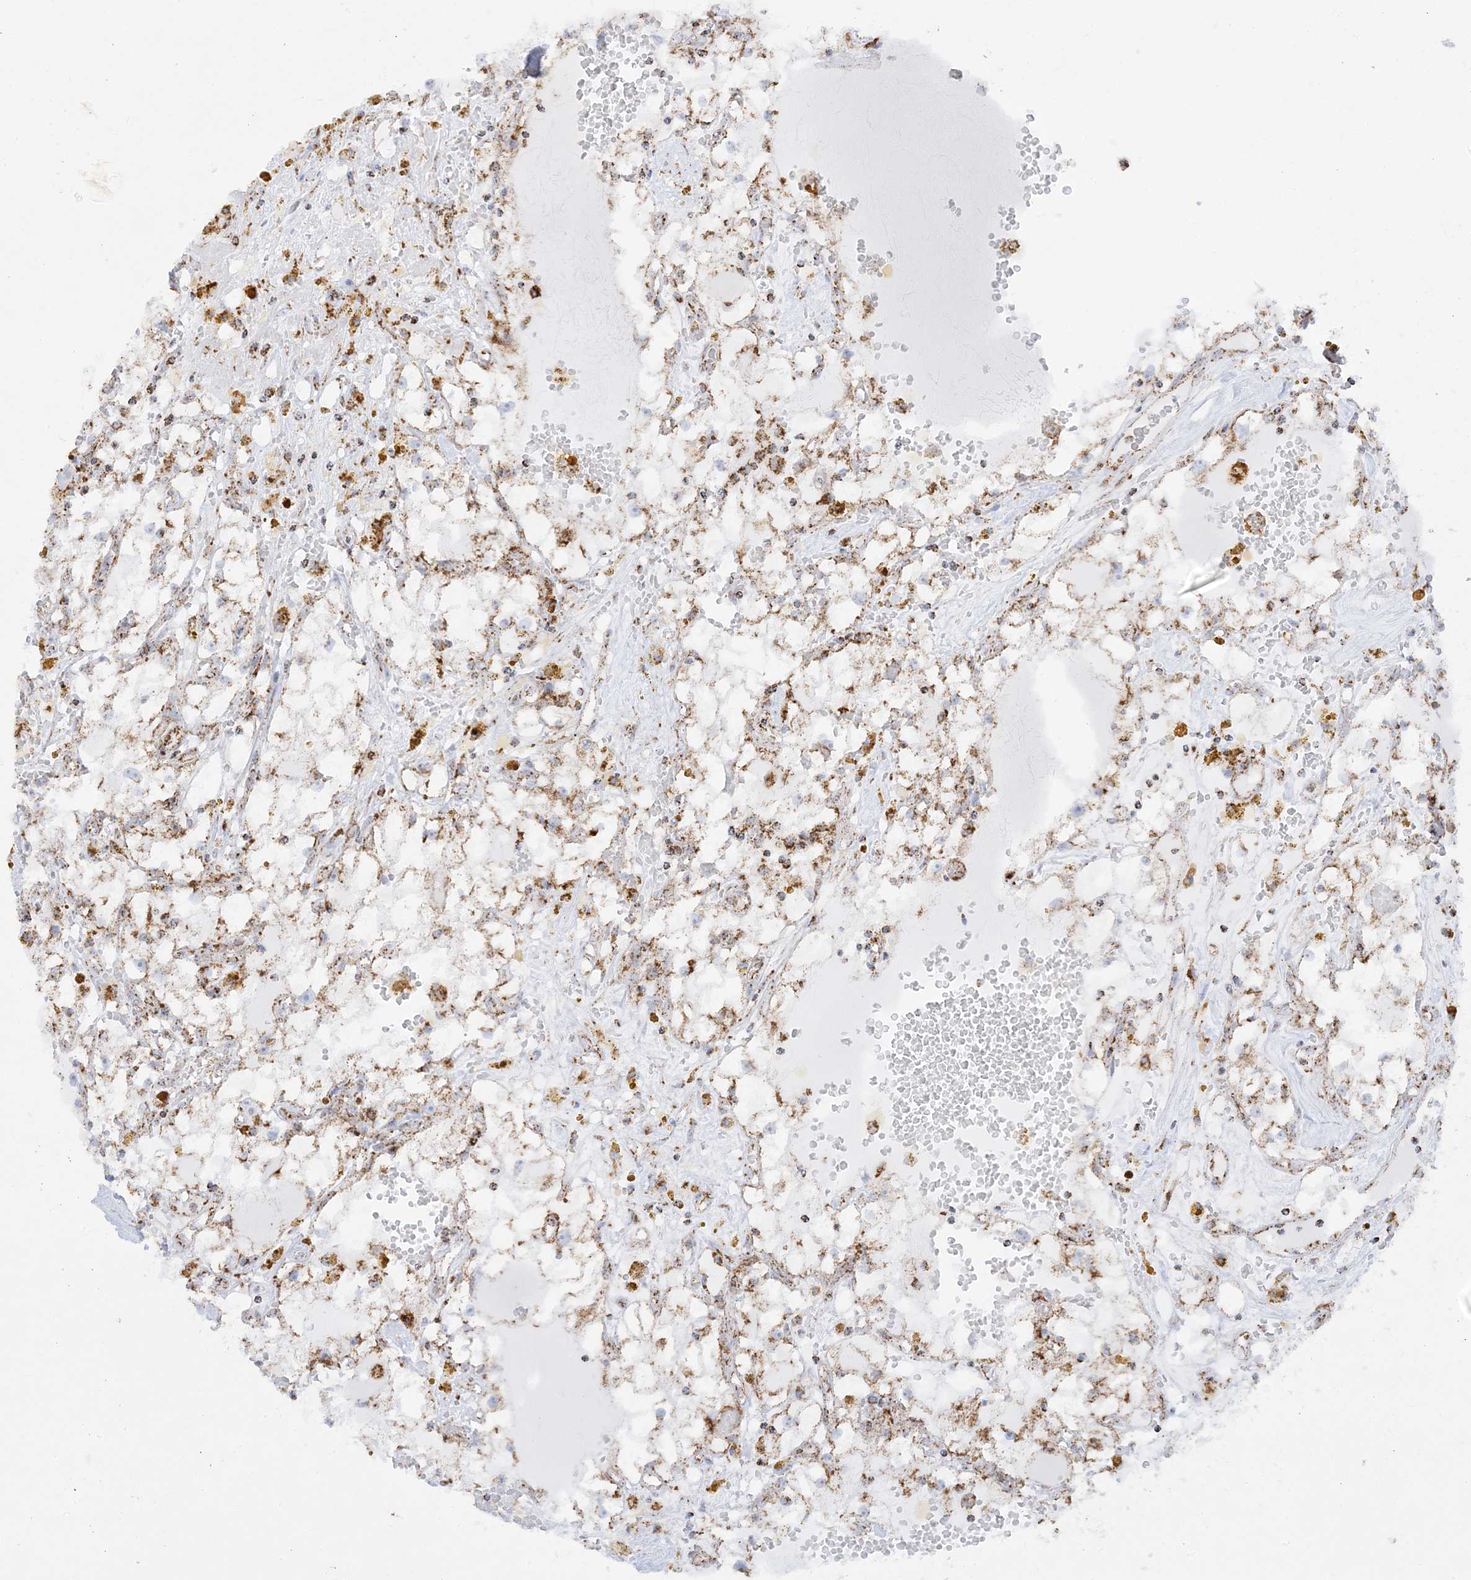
{"staining": {"intensity": "moderate", "quantity": ">75%", "location": "cytoplasmic/membranous"}, "tissue": "renal cancer", "cell_type": "Tumor cells", "image_type": "cancer", "snomed": [{"axis": "morphology", "description": "Adenocarcinoma, NOS"}, {"axis": "topography", "description": "Kidney"}], "caption": "High-magnification brightfield microscopy of renal cancer stained with DAB (3,3'-diaminobenzidine) (brown) and counterstained with hematoxylin (blue). tumor cells exhibit moderate cytoplasmic/membranous staining is appreciated in about>75% of cells. The protein is stained brown, and the nuclei are stained in blue (DAB IHC with brightfield microscopy, high magnification).", "gene": "MRPS36", "patient": {"sex": "male", "age": 56}}